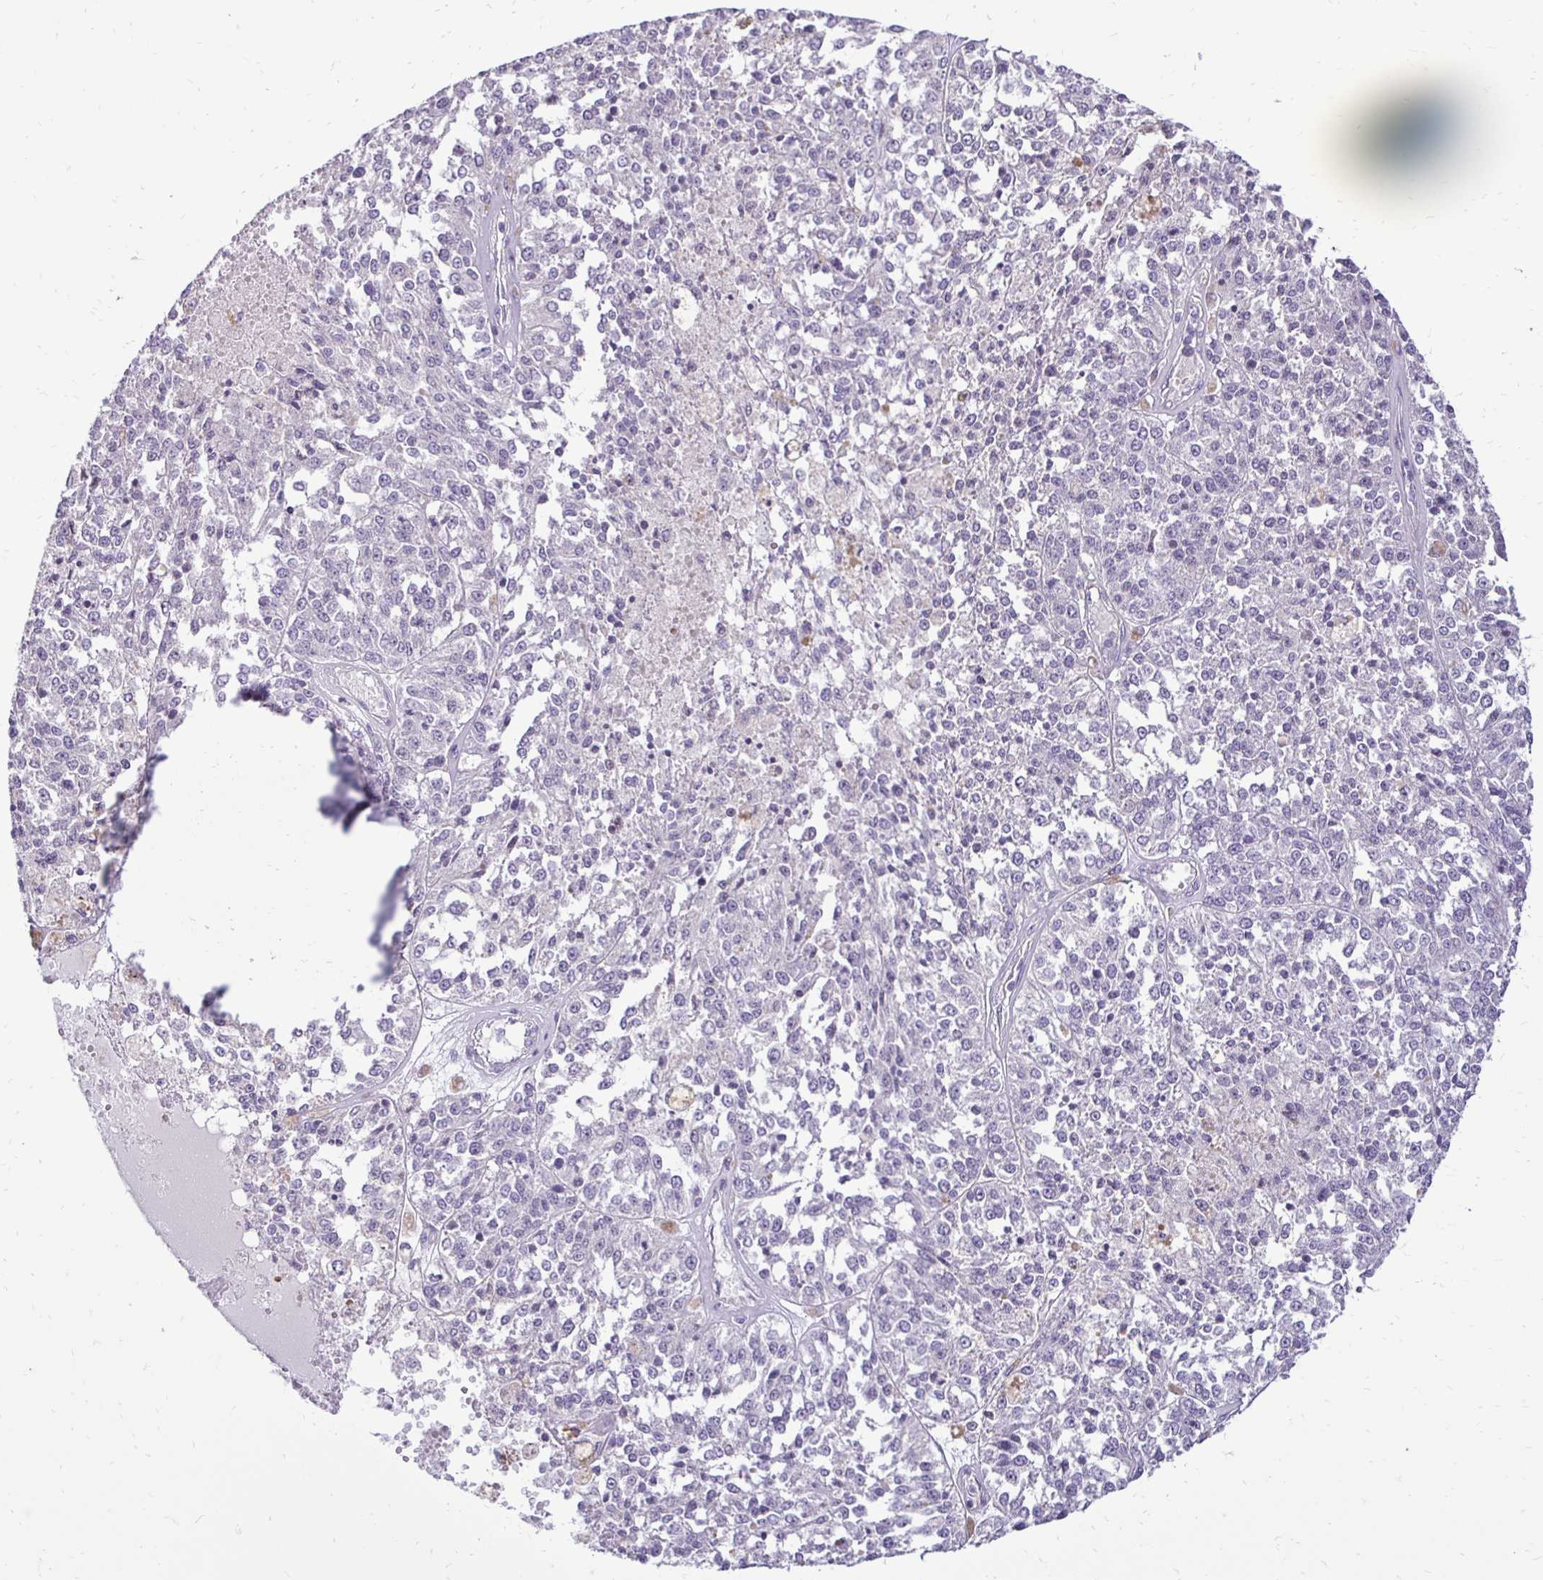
{"staining": {"intensity": "negative", "quantity": "none", "location": "none"}, "tissue": "melanoma", "cell_type": "Tumor cells", "image_type": "cancer", "snomed": [{"axis": "morphology", "description": "Malignant melanoma, Metastatic site"}, {"axis": "topography", "description": "Lymph node"}], "caption": "The image exhibits no staining of tumor cells in melanoma.", "gene": "GAS2", "patient": {"sex": "female", "age": 64}}